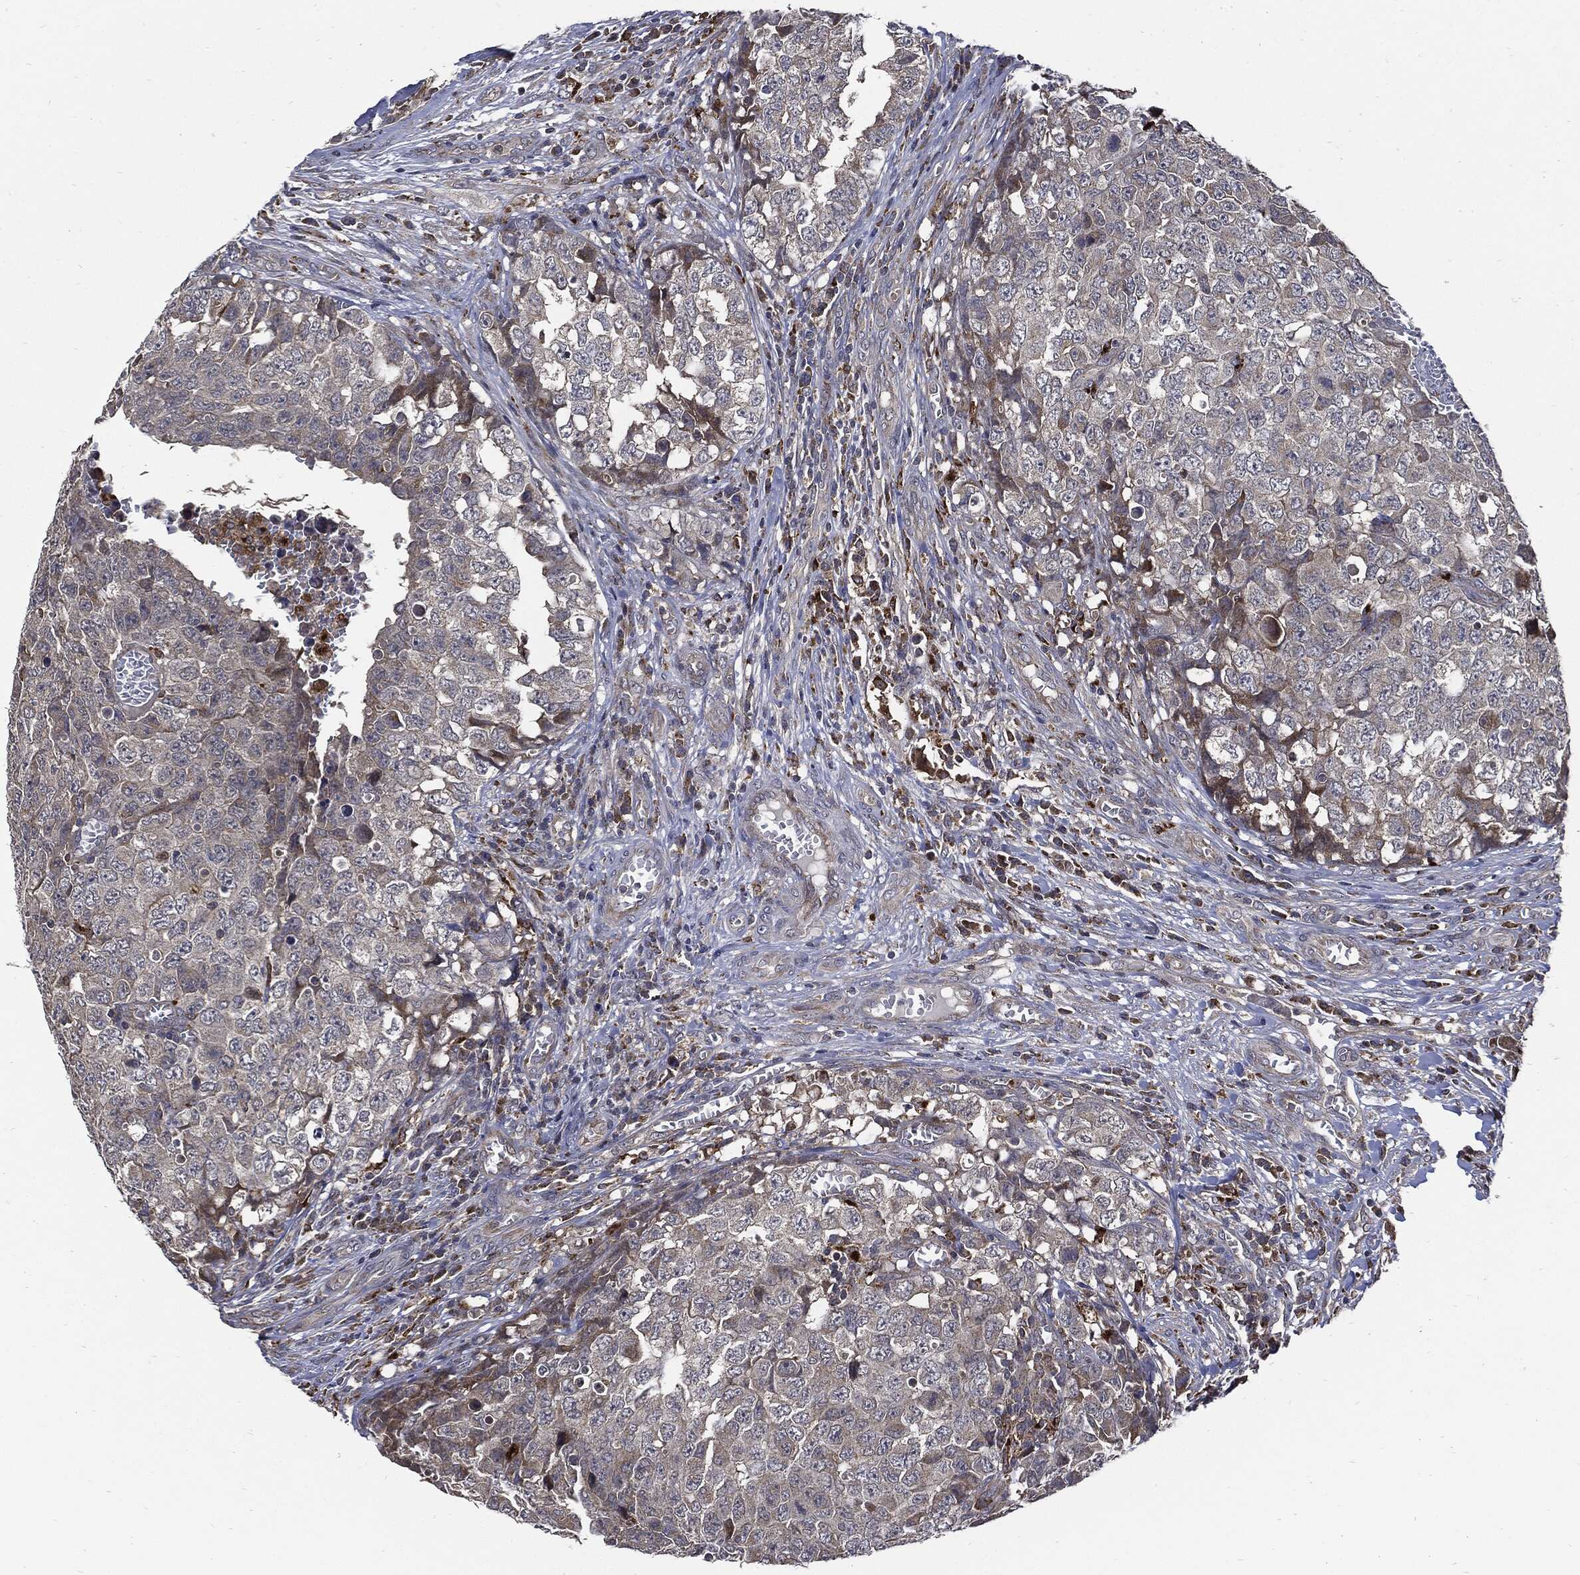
{"staining": {"intensity": "negative", "quantity": "none", "location": "none"}, "tissue": "testis cancer", "cell_type": "Tumor cells", "image_type": "cancer", "snomed": [{"axis": "morphology", "description": "Carcinoma, Embryonal, NOS"}, {"axis": "topography", "description": "Testis"}], "caption": "An image of human embryonal carcinoma (testis) is negative for staining in tumor cells.", "gene": "SLC31A2", "patient": {"sex": "male", "age": 23}}